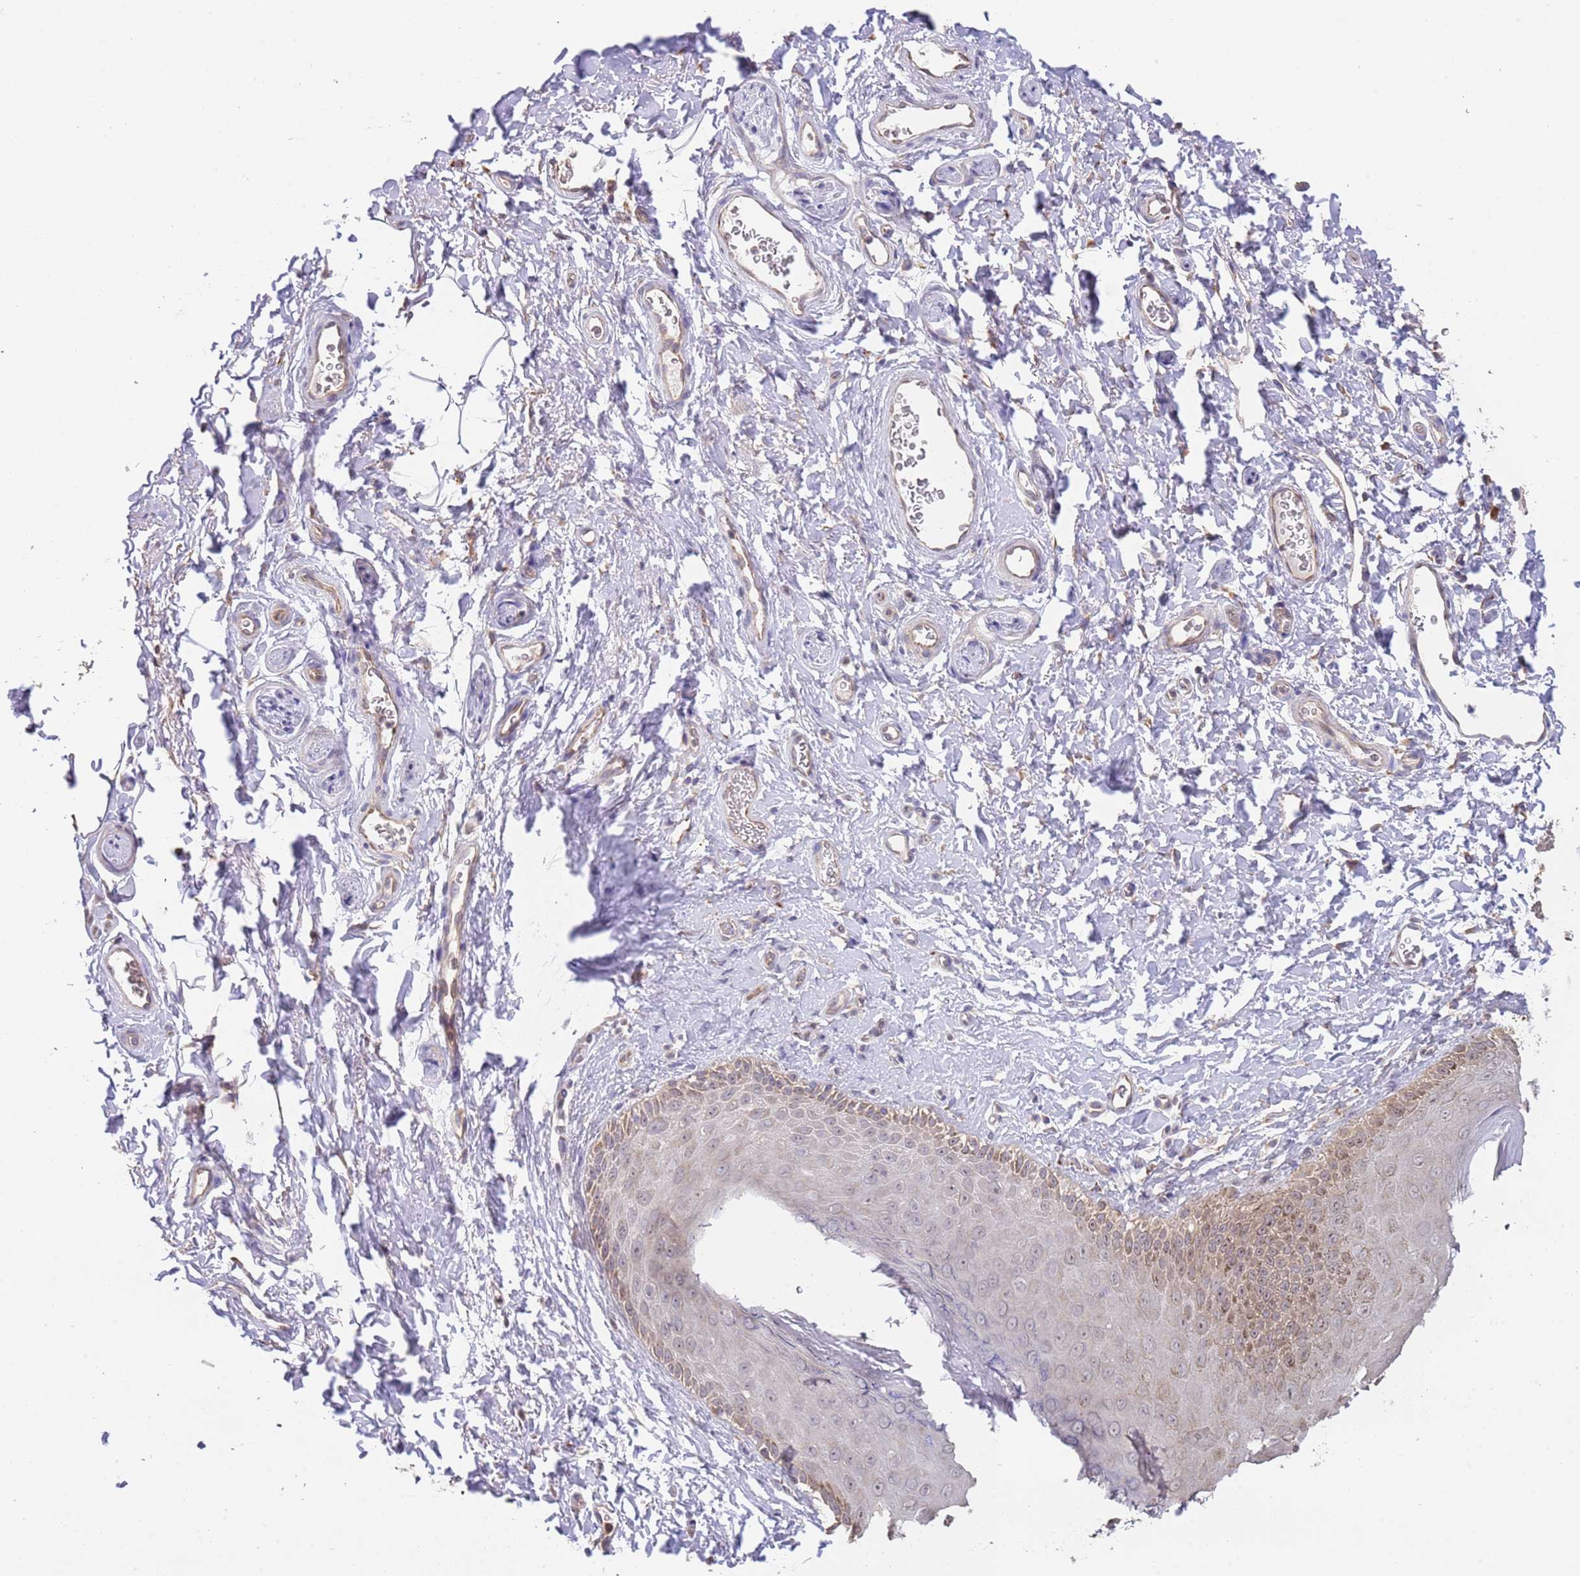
{"staining": {"intensity": "weak", "quantity": "25%-75%", "location": "cytoplasmic/membranous"}, "tissue": "skin", "cell_type": "Epidermal cells", "image_type": "normal", "snomed": [{"axis": "morphology", "description": "Normal tissue, NOS"}, {"axis": "topography", "description": "Anal"}], "caption": "Brown immunohistochemical staining in benign skin exhibits weak cytoplasmic/membranous positivity in approximately 25%-75% of epidermal cells.", "gene": "TMEM64", "patient": {"sex": "male", "age": 44}}